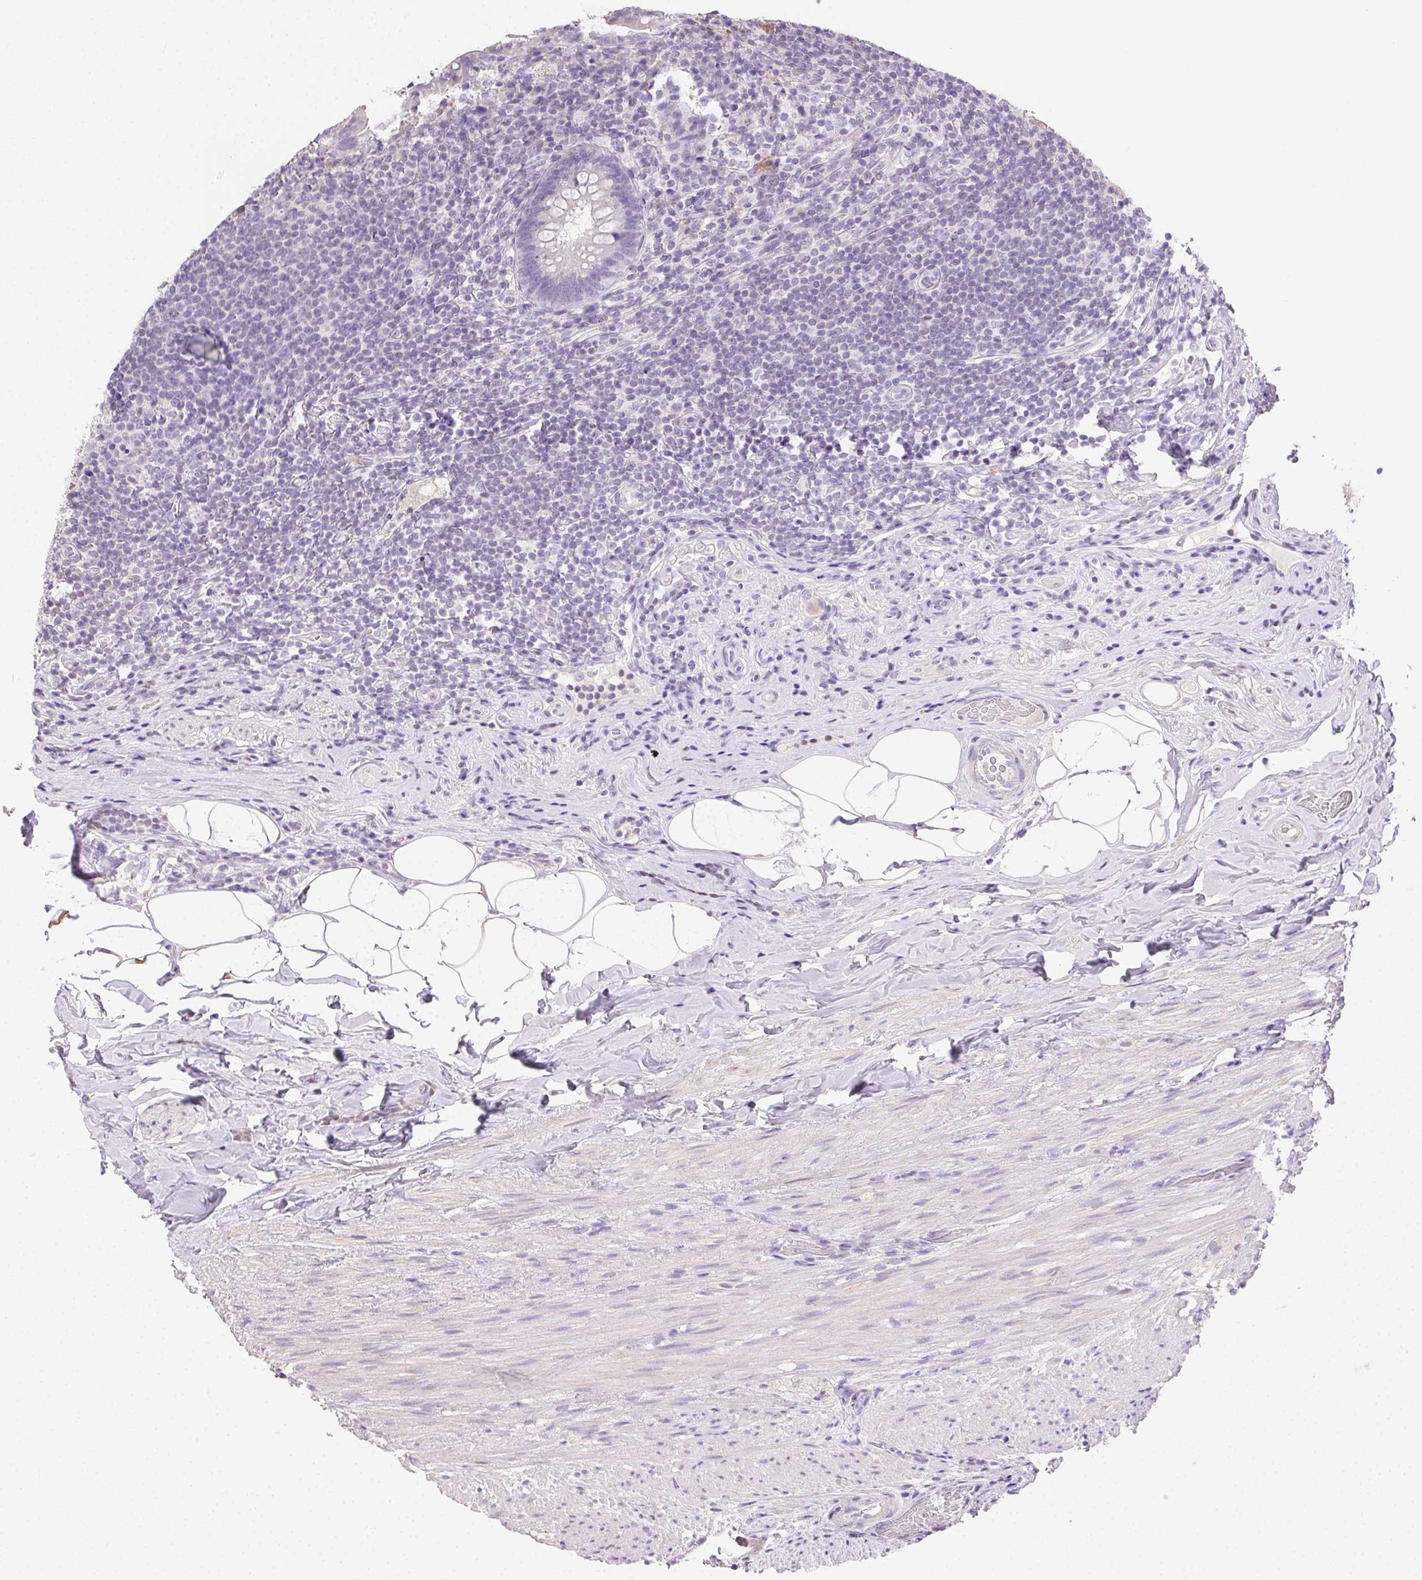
{"staining": {"intensity": "negative", "quantity": "none", "location": "none"}, "tissue": "appendix", "cell_type": "Glandular cells", "image_type": "normal", "snomed": [{"axis": "morphology", "description": "Normal tissue, NOS"}, {"axis": "topography", "description": "Appendix"}], "caption": "Glandular cells are negative for protein expression in benign human appendix. (DAB (3,3'-diaminobenzidine) immunohistochemistry with hematoxylin counter stain).", "gene": "SYCE2", "patient": {"sex": "male", "age": 47}}